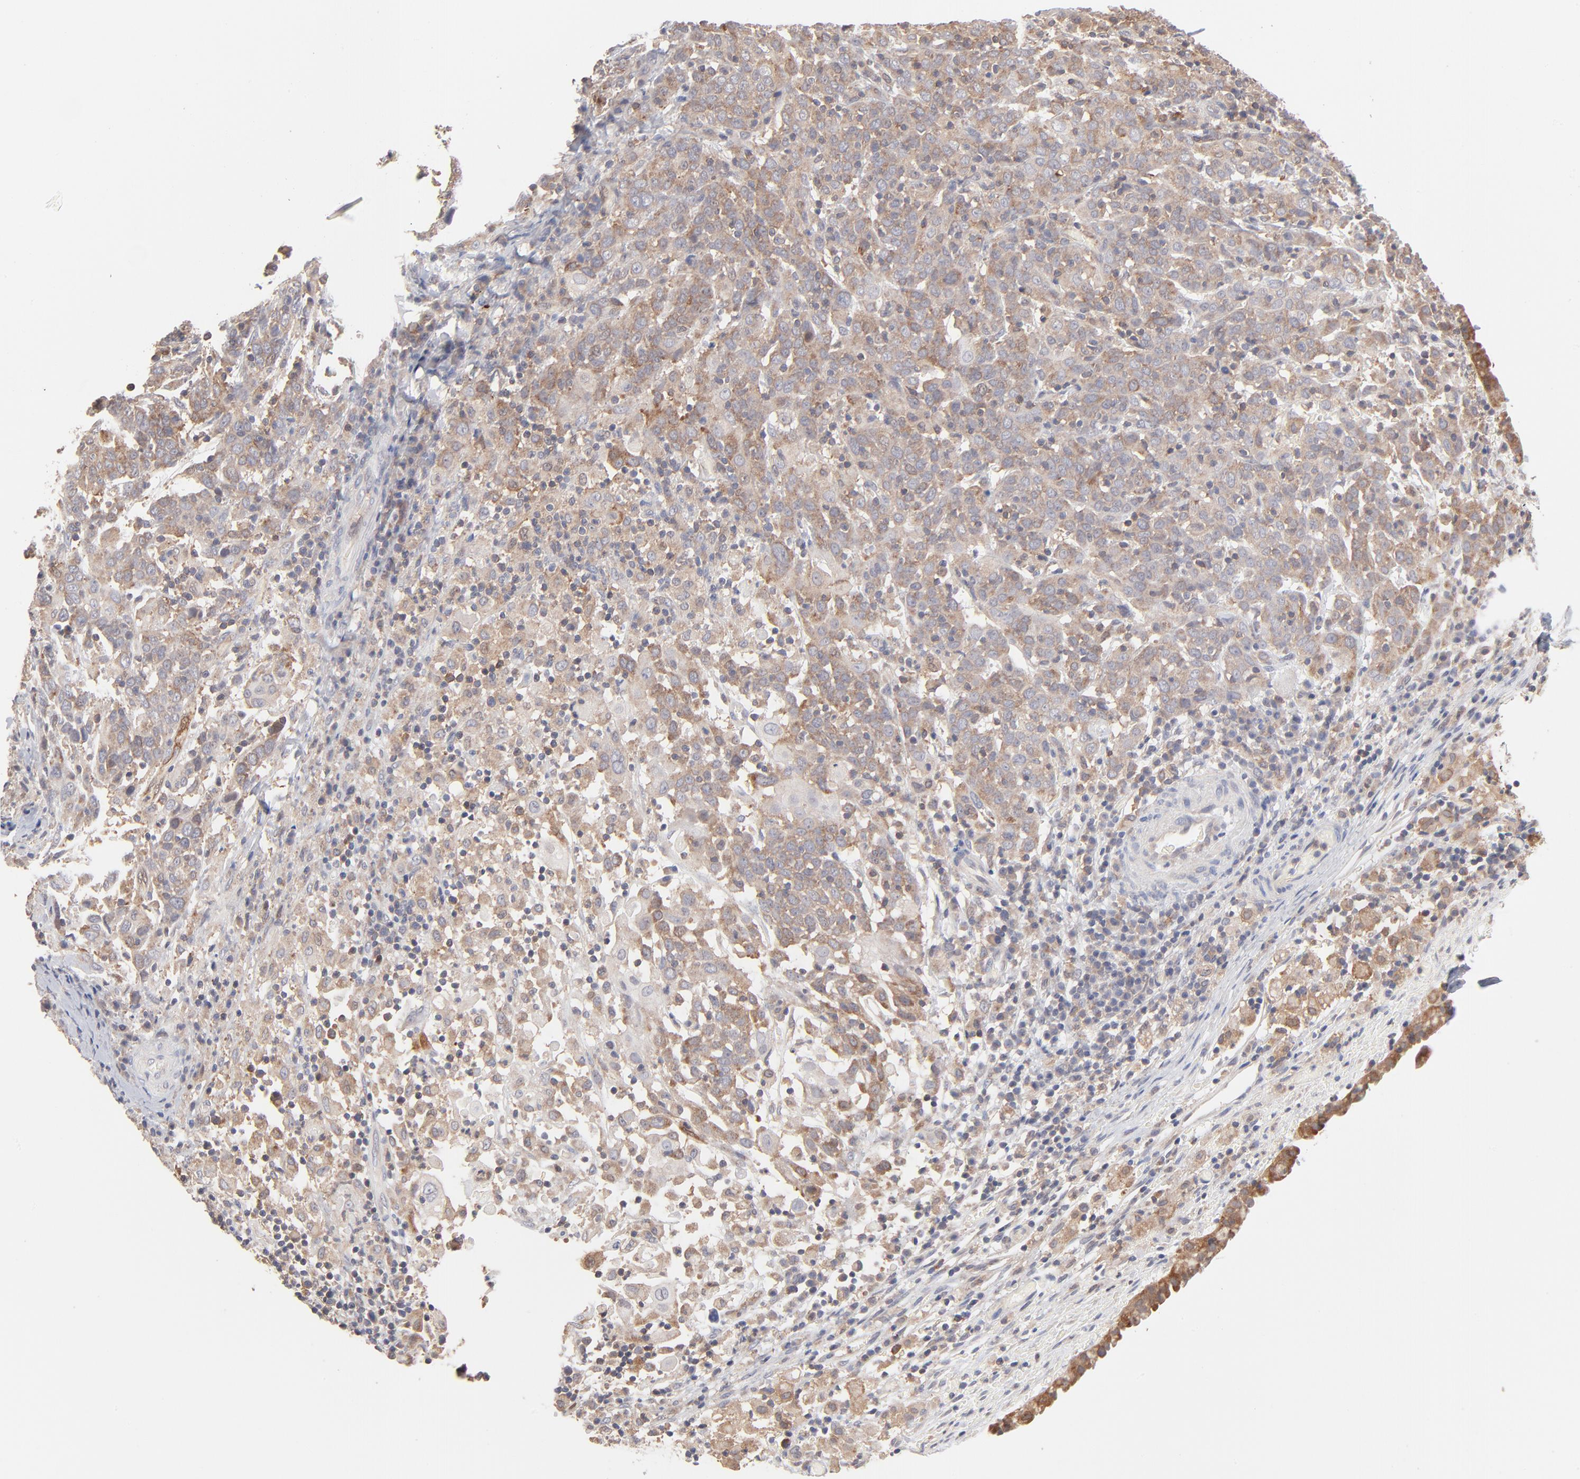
{"staining": {"intensity": "moderate", "quantity": ">75%", "location": "cytoplasmic/membranous"}, "tissue": "cervical cancer", "cell_type": "Tumor cells", "image_type": "cancer", "snomed": [{"axis": "morphology", "description": "Normal tissue, NOS"}, {"axis": "morphology", "description": "Squamous cell carcinoma, NOS"}, {"axis": "topography", "description": "Cervix"}], "caption": "Immunohistochemistry (IHC) micrograph of neoplastic tissue: human cervical cancer stained using immunohistochemistry displays medium levels of moderate protein expression localized specifically in the cytoplasmic/membranous of tumor cells, appearing as a cytoplasmic/membranous brown color.", "gene": "IVNS1ABP", "patient": {"sex": "female", "age": 67}}